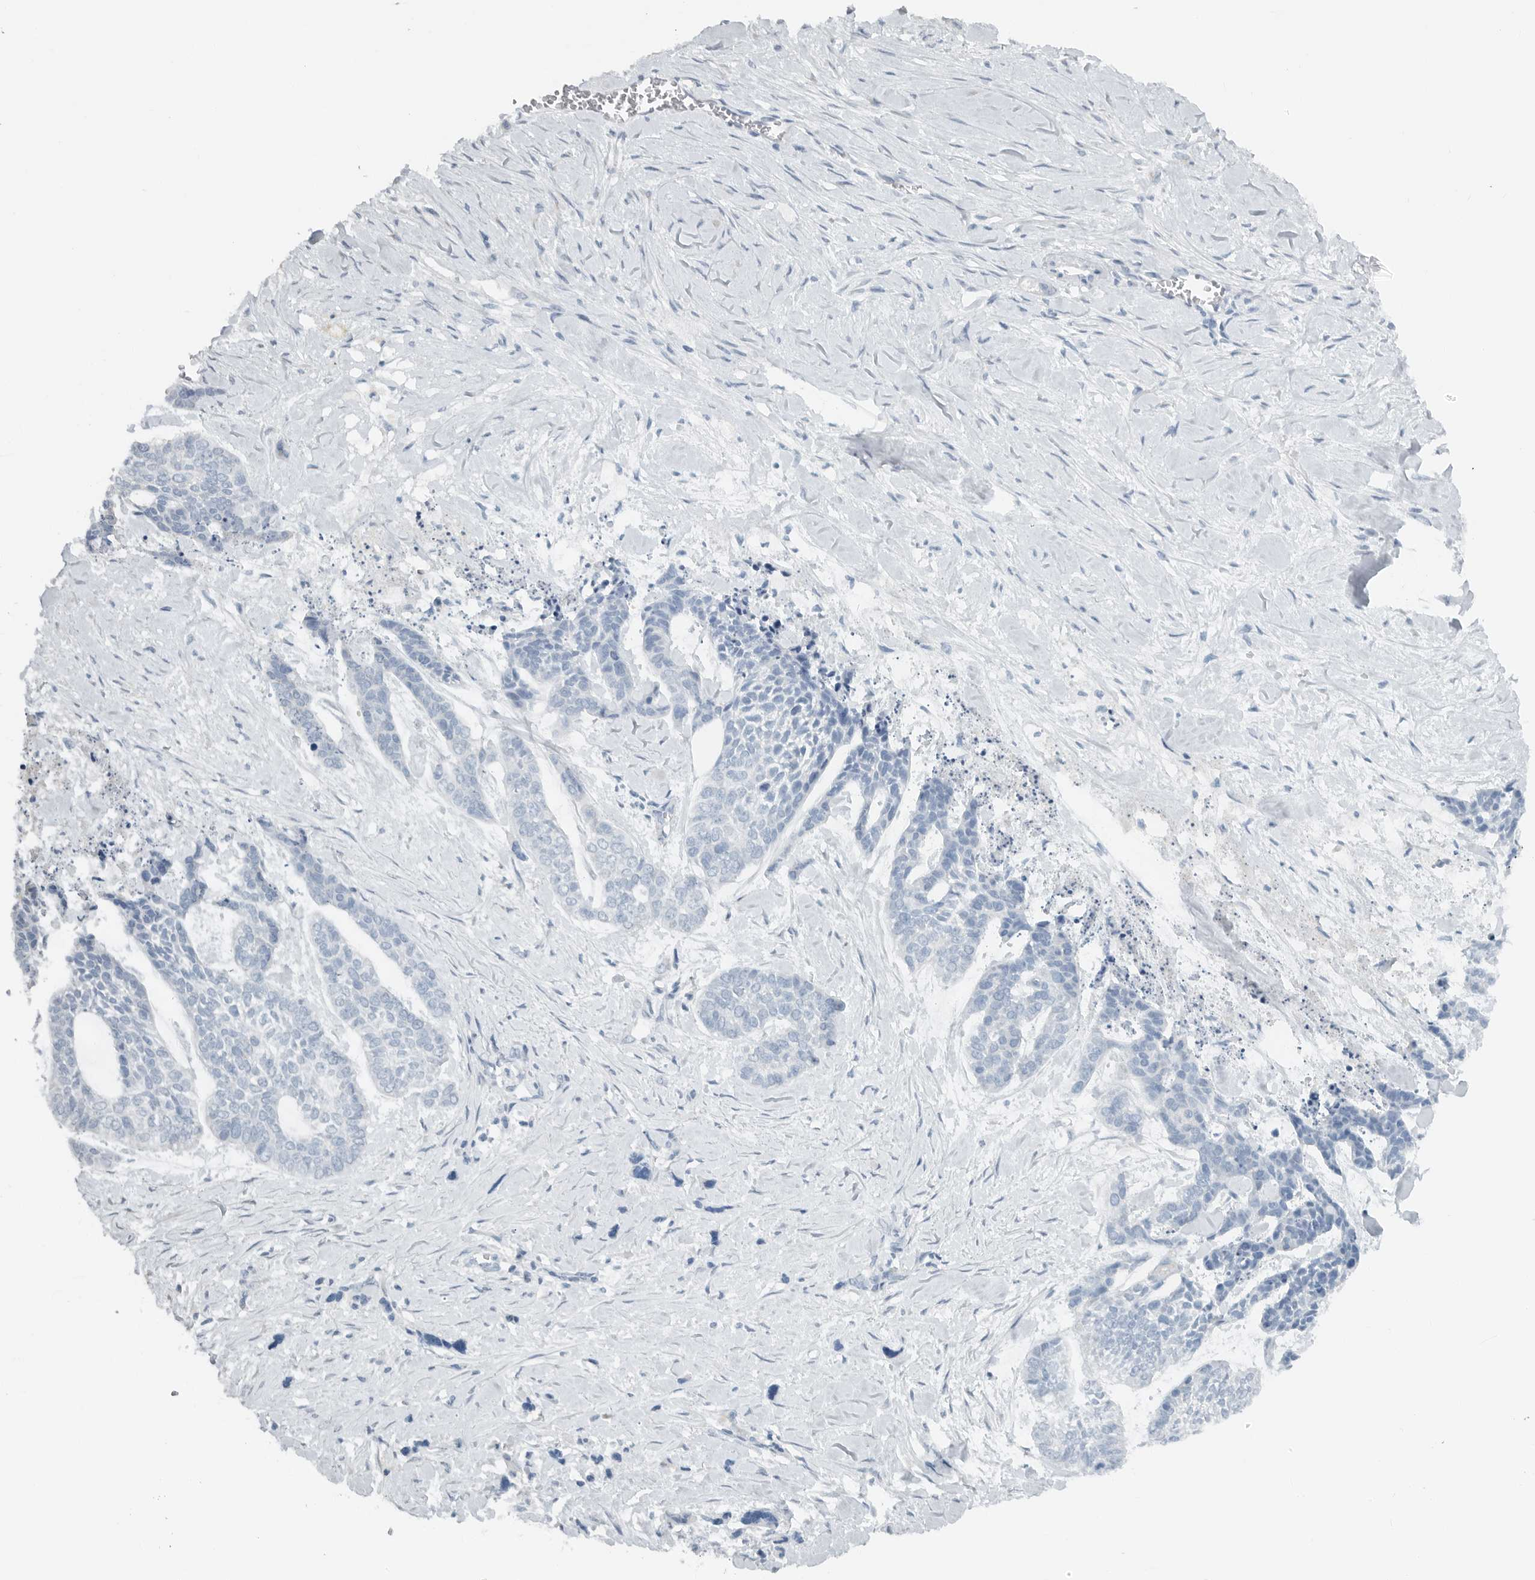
{"staining": {"intensity": "negative", "quantity": "none", "location": "none"}, "tissue": "skin cancer", "cell_type": "Tumor cells", "image_type": "cancer", "snomed": [{"axis": "morphology", "description": "Basal cell carcinoma"}, {"axis": "topography", "description": "Skin"}], "caption": "Basal cell carcinoma (skin) was stained to show a protein in brown. There is no significant staining in tumor cells.", "gene": "PAM", "patient": {"sex": "female", "age": 64}}